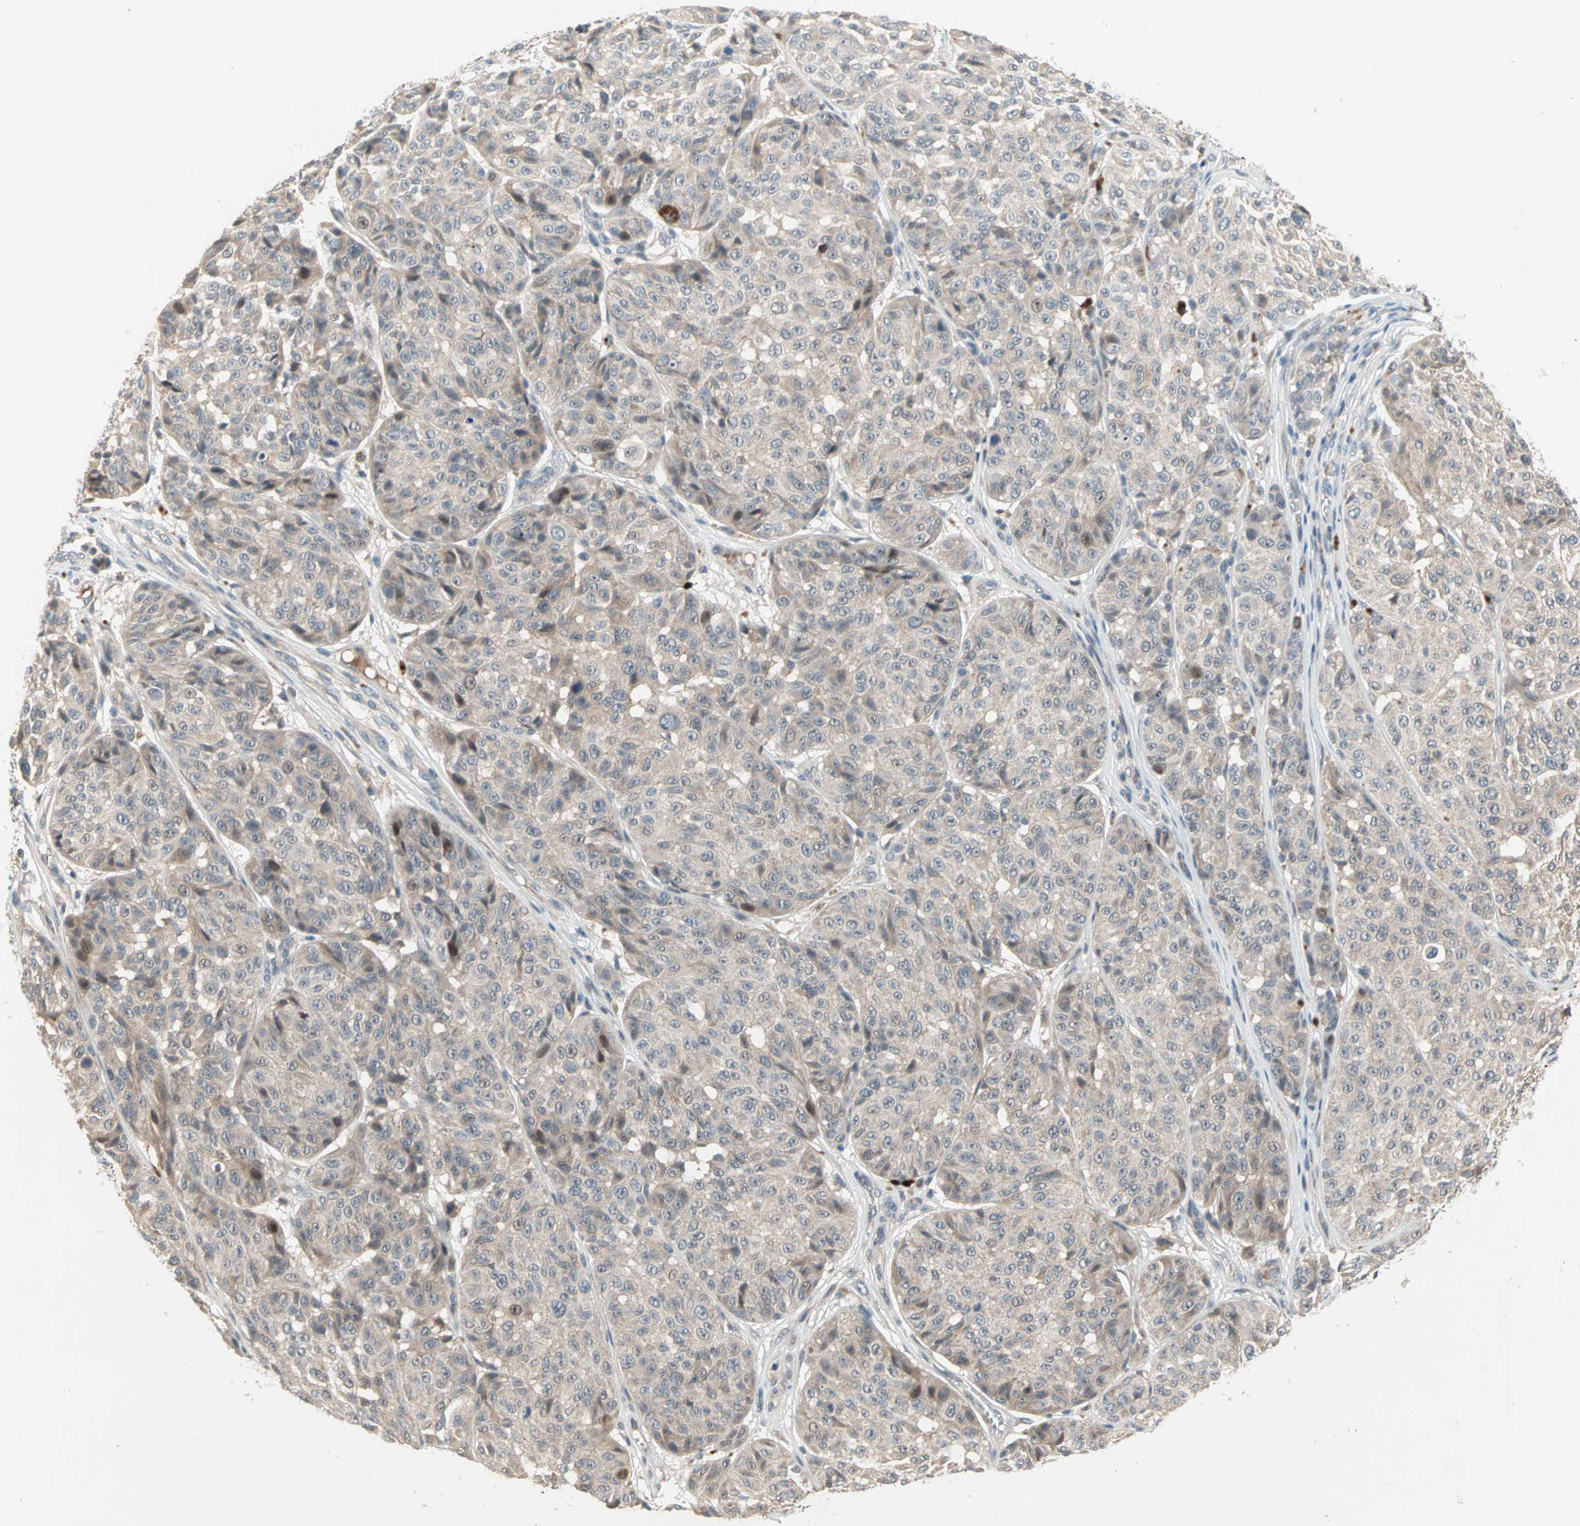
{"staining": {"intensity": "weak", "quantity": ">75%", "location": "cytoplasmic/membranous"}, "tissue": "melanoma", "cell_type": "Tumor cells", "image_type": "cancer", "snomed": [{"axis": "morphology", "description": "Malignant melanoma, NOS"}, {"axis": "topography", "description": "Skin"}], "caption": "Brown immunohistochemical staining in human malignant melanoma shows weak cytoplasmic/membranous positivity in about >75% of tumor cells.", "gene": "PROS1", "patient": {"sex": "female", "age": 46}}